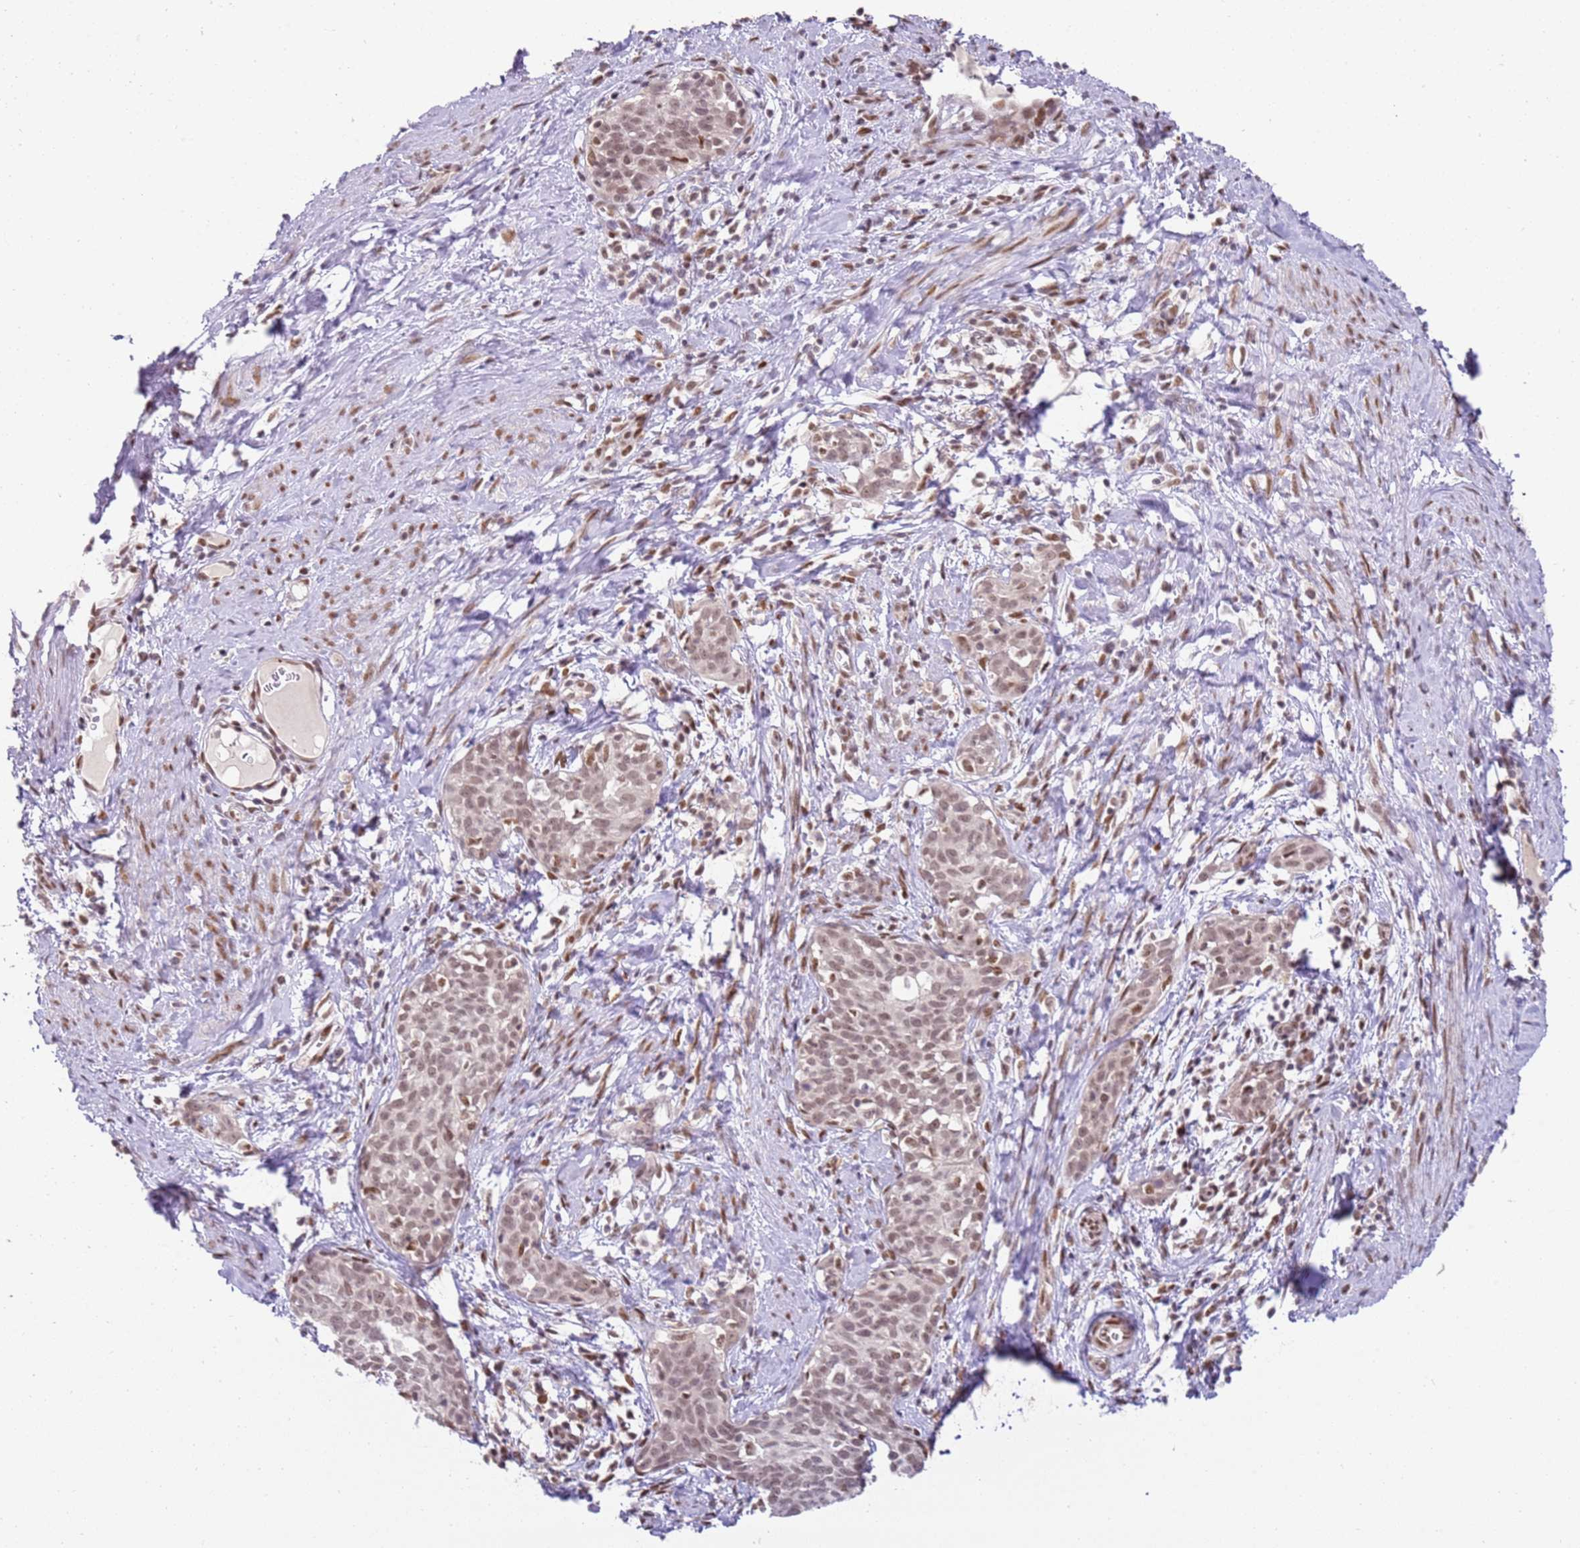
{"staining": {"intensity": "moderate", "quantity": ">75%", "location": "nuclear"}, "tissue": "cervical cancer", "cell_type": "Tumor cells", "image_type": "cancer", "snomed": [{"axis": "morphology", "description": "Squamous cell carcinoma, NOS"}, {"axis": "topography", "description": "Cervix"}], "caption": "Approximately >75% of tumor cells in human cervical cancer exhibit moderate nuclear protein staining as visualized by brown immunohistochemical staining.", "gene": "PHC2", "patient": {"sex": "female", "age": 52}}